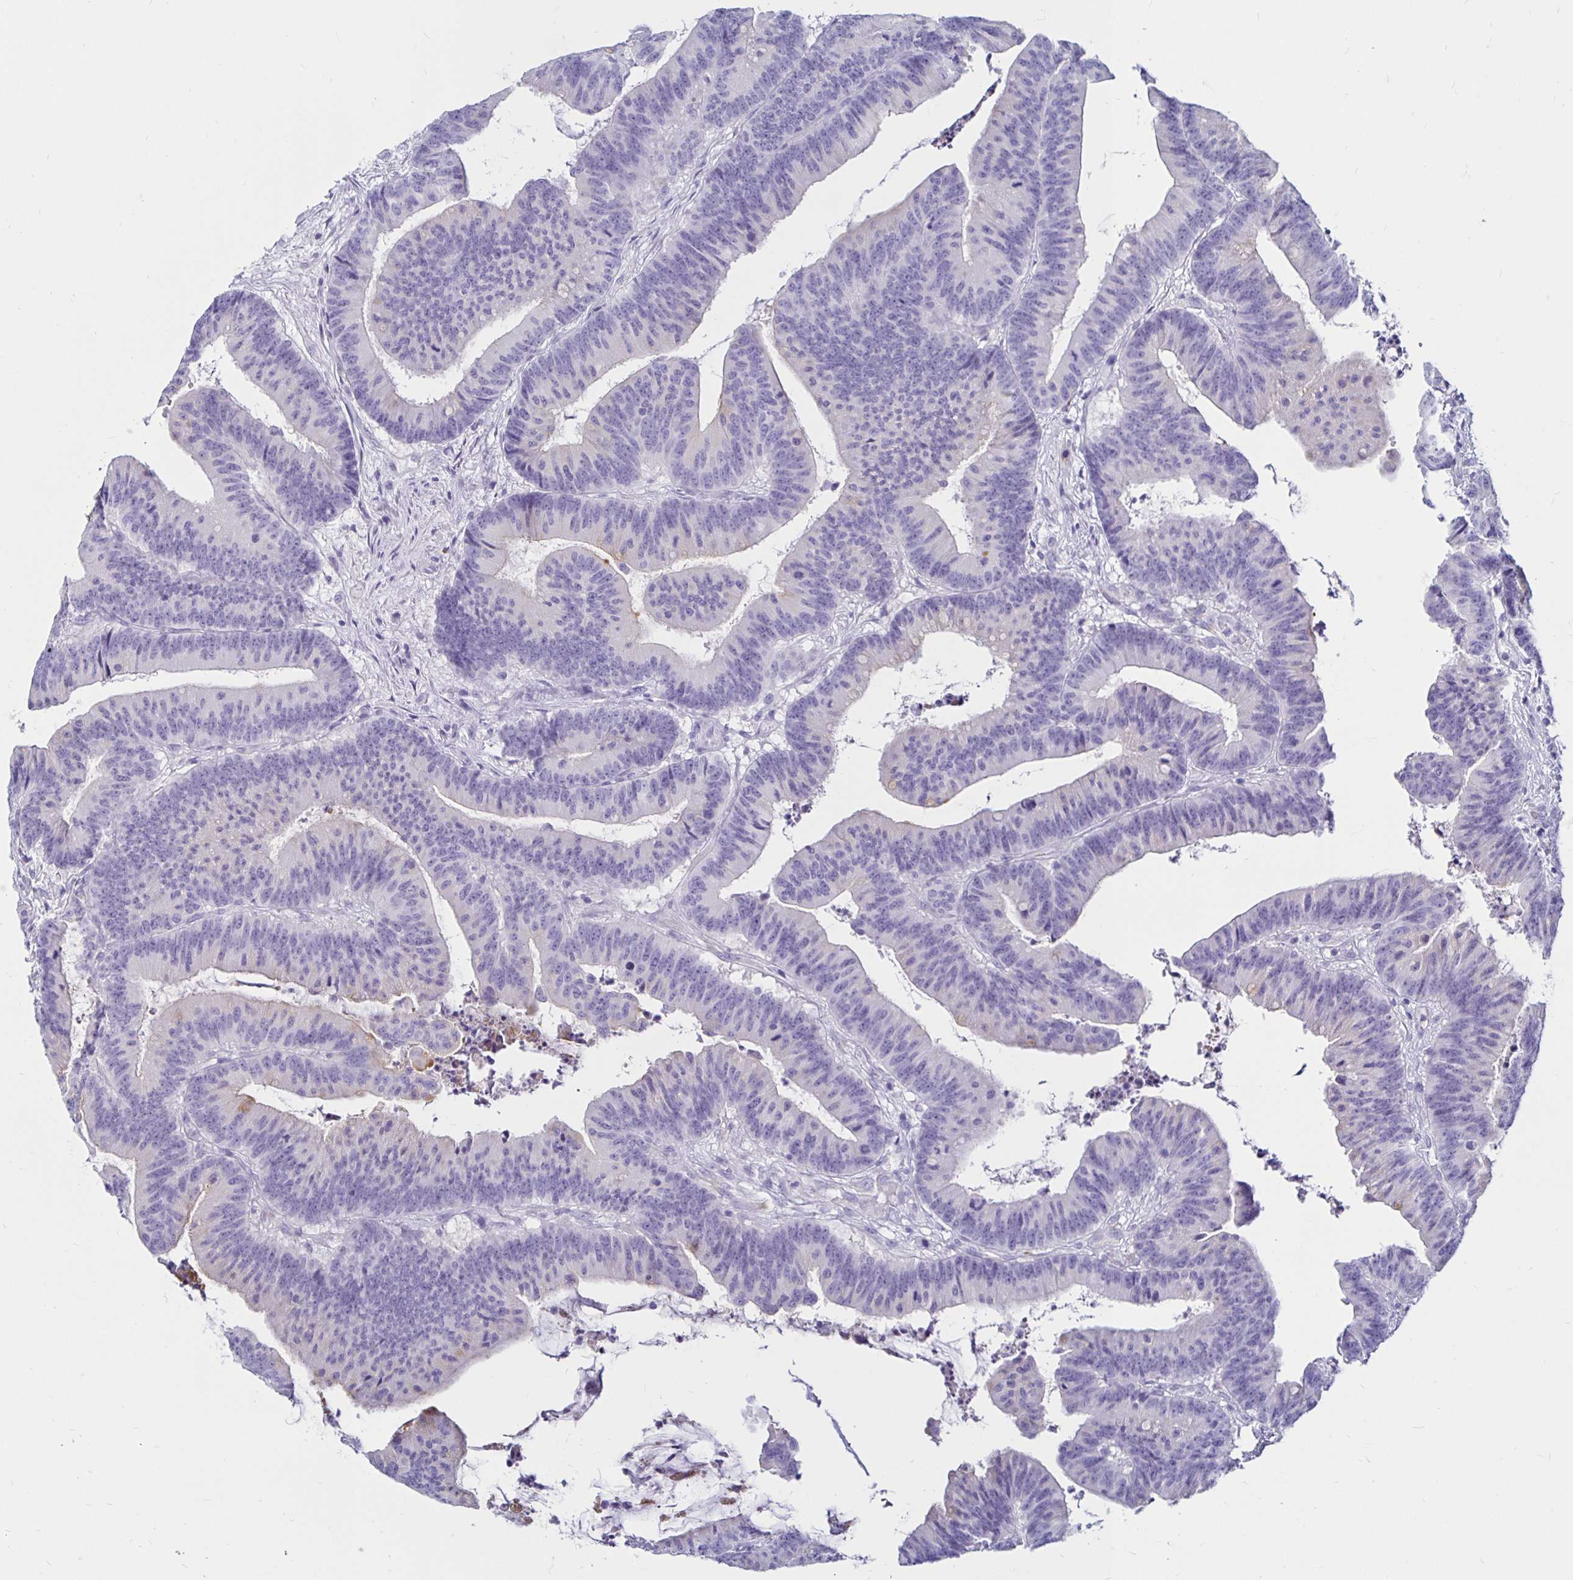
{"staining": {"intensity": "moderate", "quantity": "<25%", "location": "cytoplasmic/membranous"}, "tissue": "colorectal cancer", "cell_type": "Tumor cells", "image_type": "cancer", "snomed": [{"axis": "morphology", "description": "Adenocarcinoma, NOS"}, {"axis": "topography", "description": "Colon"}], "caption": "An image of colorectal cancer (adenocarcinoma) stained for a protein shows moderate cytoplasmic/membranous brown staining in tumor cells. (DAB (3,3'-diaminobenzidine) = brown stain, brightfield microscopy at high magnification).", "gene": "TIMP1", "patient": {"sex": "female", "age": 78}}